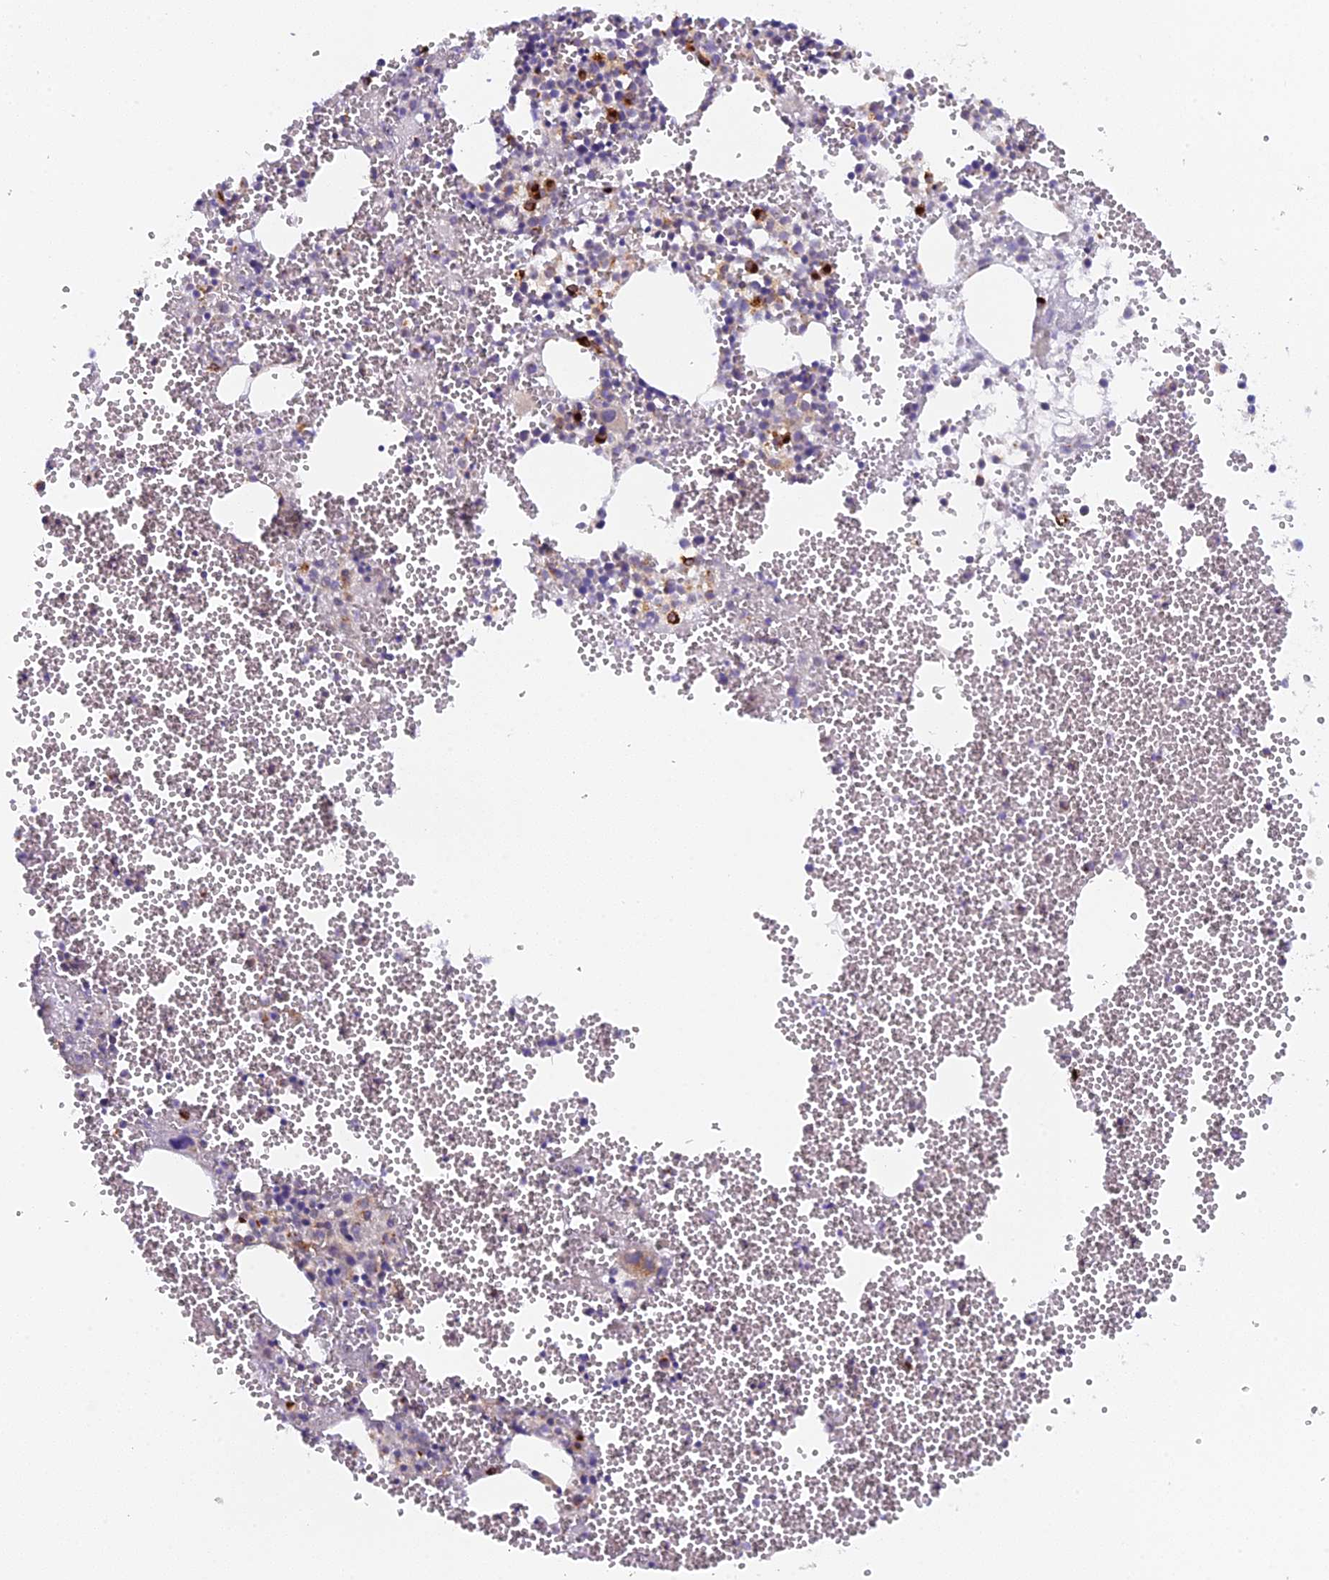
{"staining": {"intensity": "strong", "quantity": "<25%", "location": "cytoplasmic/membranous"}, "tissue": "bone marrow", "cell_type": "Hematopoietic cells", "image_type": "normal", "snomed": [{"axis": "morphology", "description": "Normal tissue, NOS"}, {"axis": "topography", "description": "Bone marrow"}], "caption": "The immunohistochemical stain highlights strong cytoplasmic/membranous staining in hematopoietic cells of benign bone marrow.", "gene": "SNX17", "patient": {"sex": "female", "age": 77}}